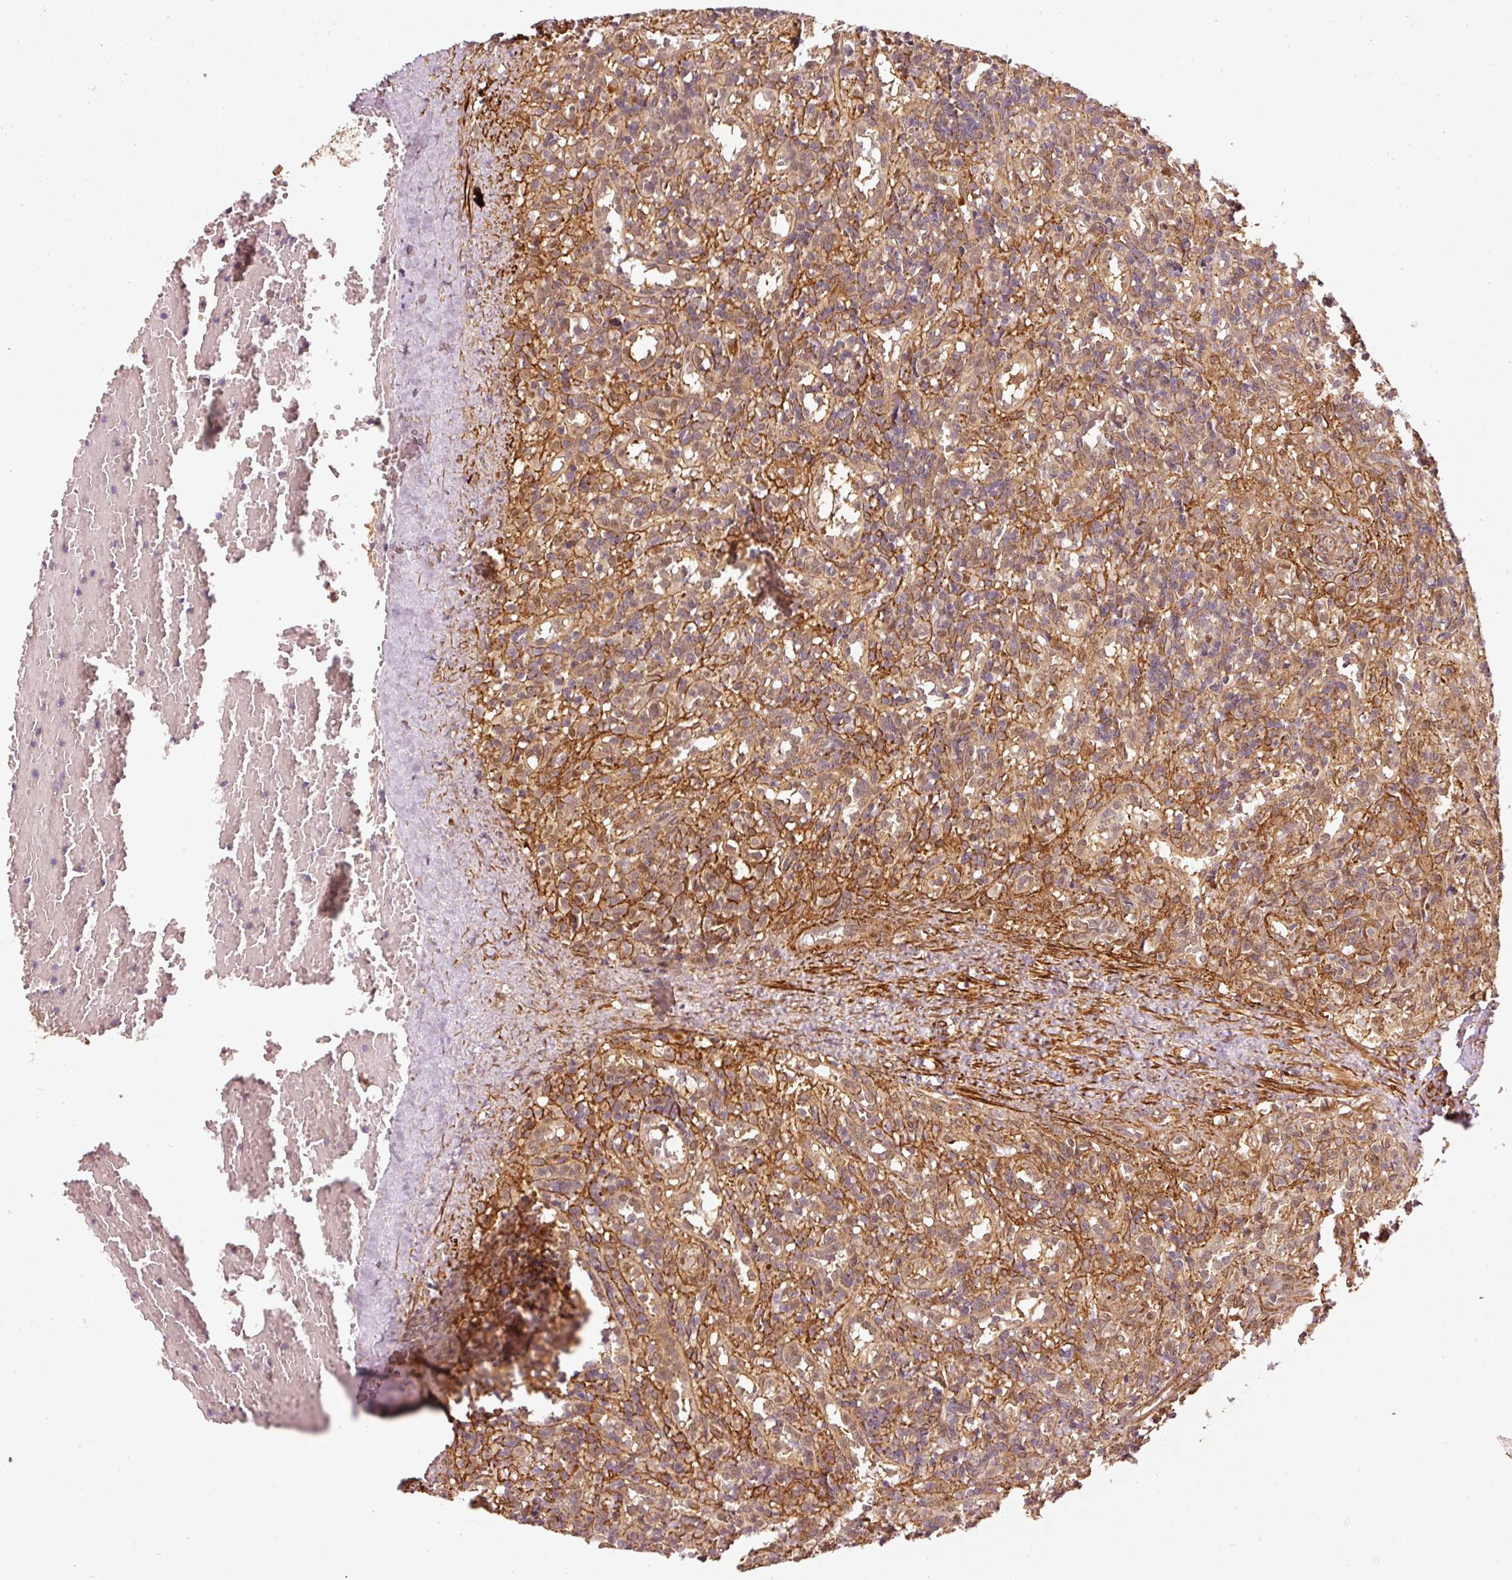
{"staining": {"intensity": "weak", "quantity": "25%-75%", "location": "cytoplasmic/membranous,nuclear"}, "tissue": "lymphoma", "cell_type": "Tumor cells", "image_type": "cancer", "snomed": [{"axis": "morphology", "description": "Malignant lymphoma, non-Hodgkin's type, Low grade"}, {"axis": "topography", "description": "Spleen"}], "caption": "Protein analysis of lymphoma tissue shows weak cytoplasmic/membranous and nuclear positivity in about 25%-75% of tumor cells.", "gene": "PSMD1", "patient": {"sex": "male", "age": 67}}